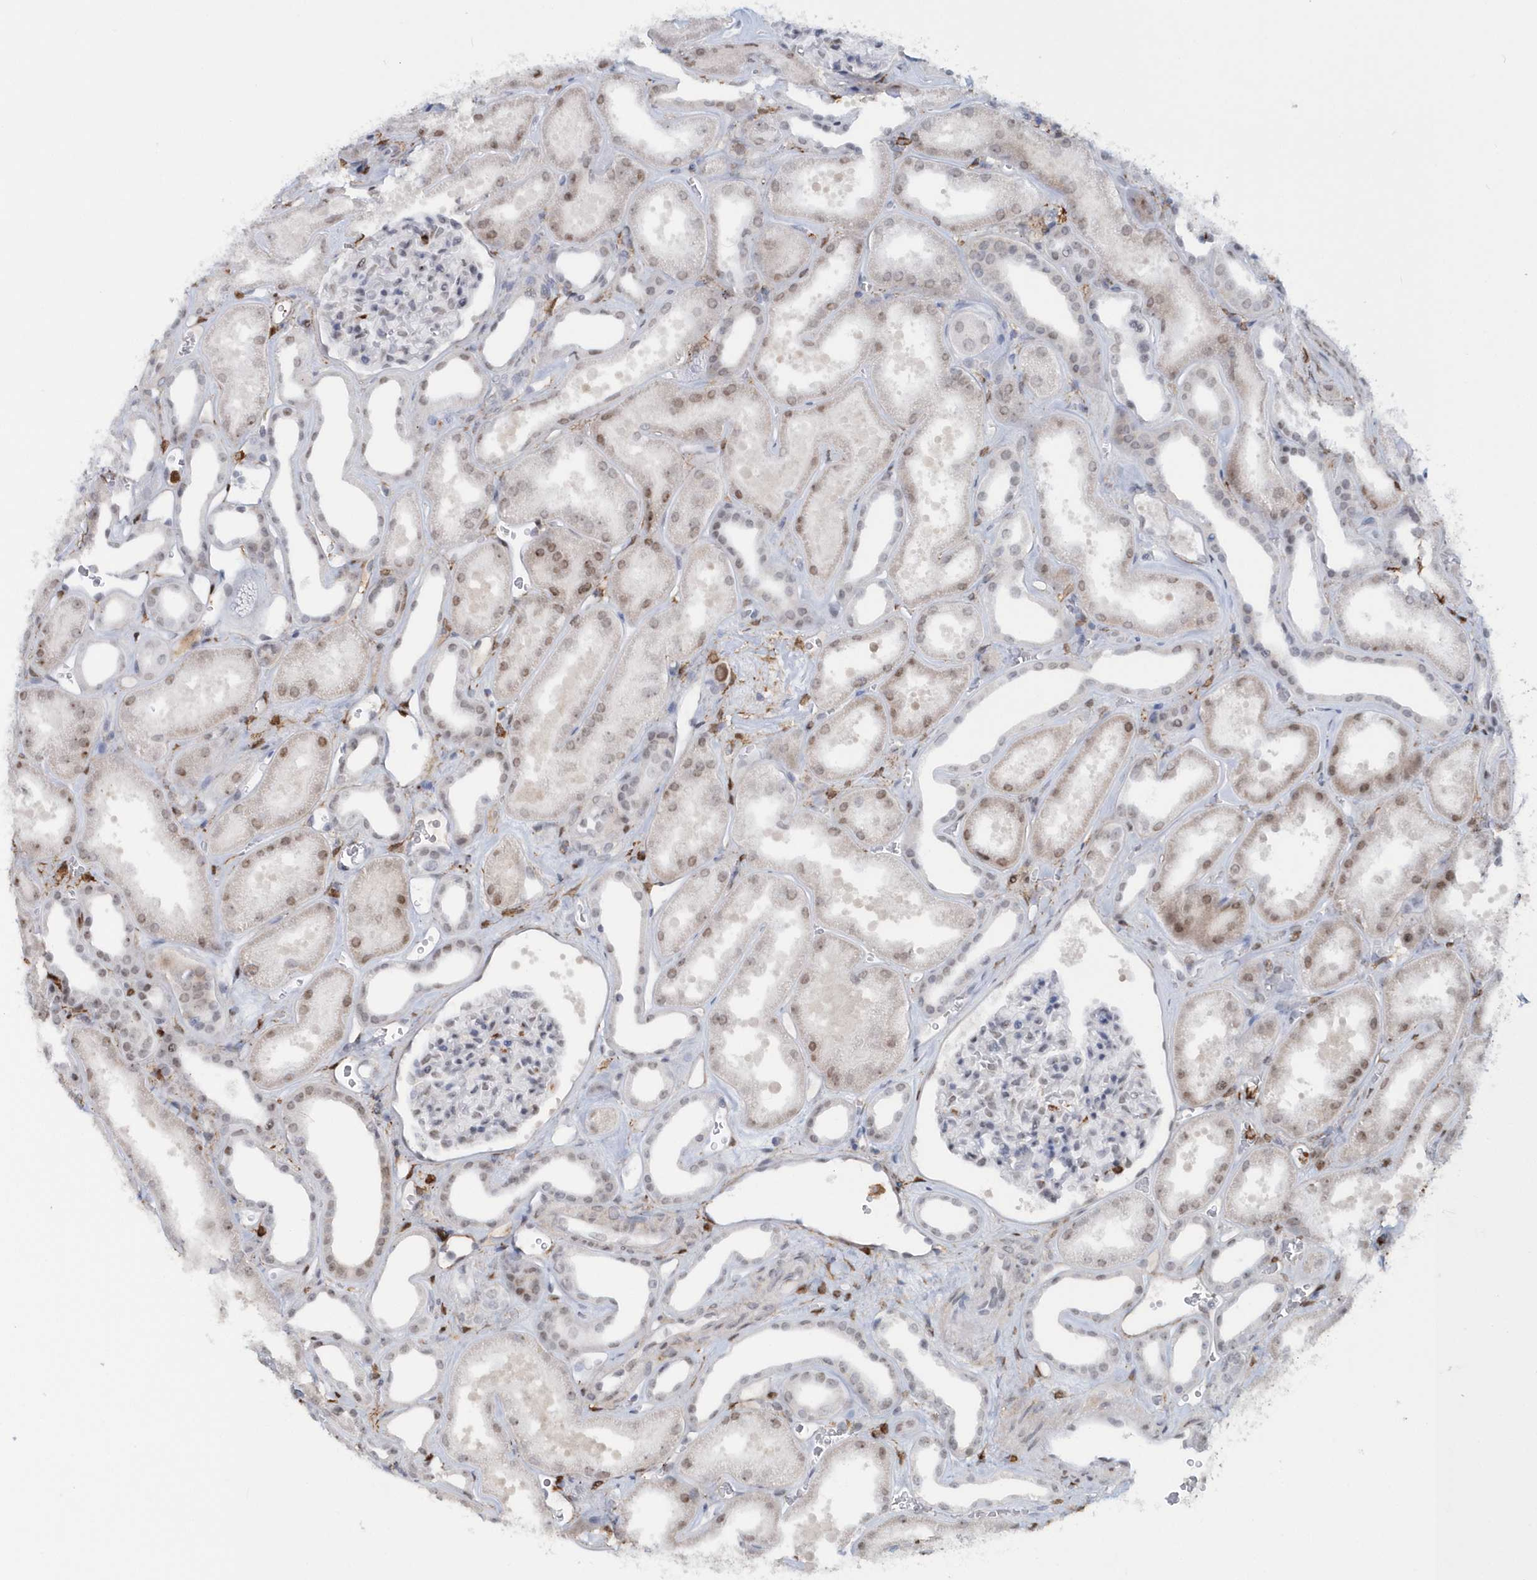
{"staining": {"intensity": "negative", "quantity": "none", "location": "none"}, "tissue": "kidney", "cell_type": "Cells in glomeruli", "image_type": "normal", "snomed": [{"axis": "morphology", "description": "Normal tissue, NOS"}, {"axis": "morphology", "description": "Adenocarcinoma, NOS"}, {"axis": "topography", "description": "Kidney"}], "caption": "Protein analysis of unremarkable kidney shows no significant expression in cells in glomeruli. The staining was performed using DAB (3,3'-diaminobenzidine) to visualize the protein expression in brown, while the nuclei were stained in blue with hematoxylin (Magnification: 20x).", "gene": "ASCL4", "patient": {"sex": "female", "age": 68}}